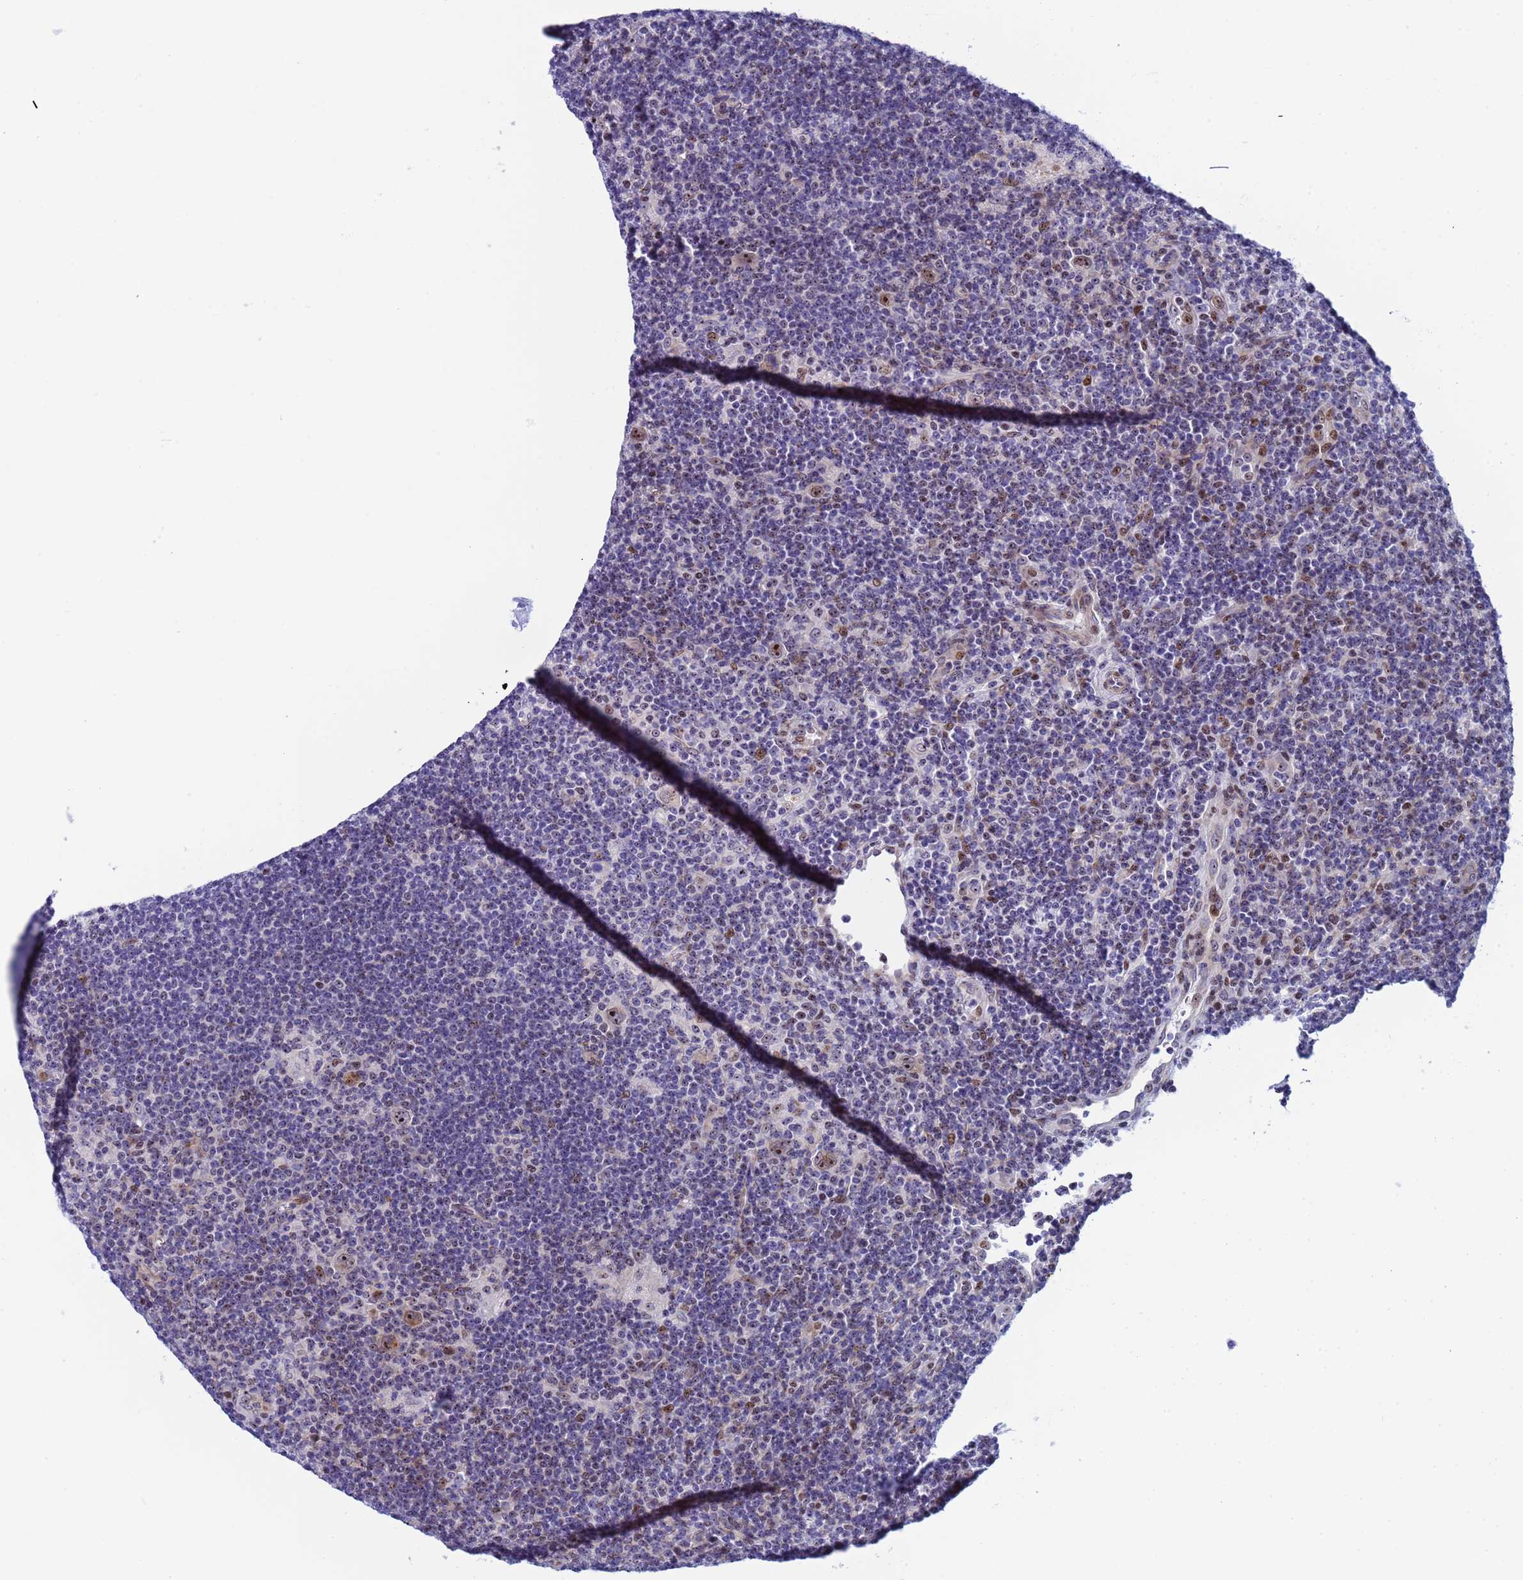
{"staining": {"intensity": "moderate", "quantity": "25%-75%", "location": "nuclear"}, "tissue": "lymphoma", "cell_type": "Tumor cells", "image_type": "cancer", "snomed": [{"axis": "morphology", "description": "Hodgkin's disease, NOS"}, {"axis": "topography", "description": "Lymph node"}], "caption": "Brown immunohistochemical staining in human Hodgkin's disease shows moderate nuclear staining in approximately 25%-75% of tumor cells.", "gene": "POP5", "patient": {"sex": "female", "age": 57}}